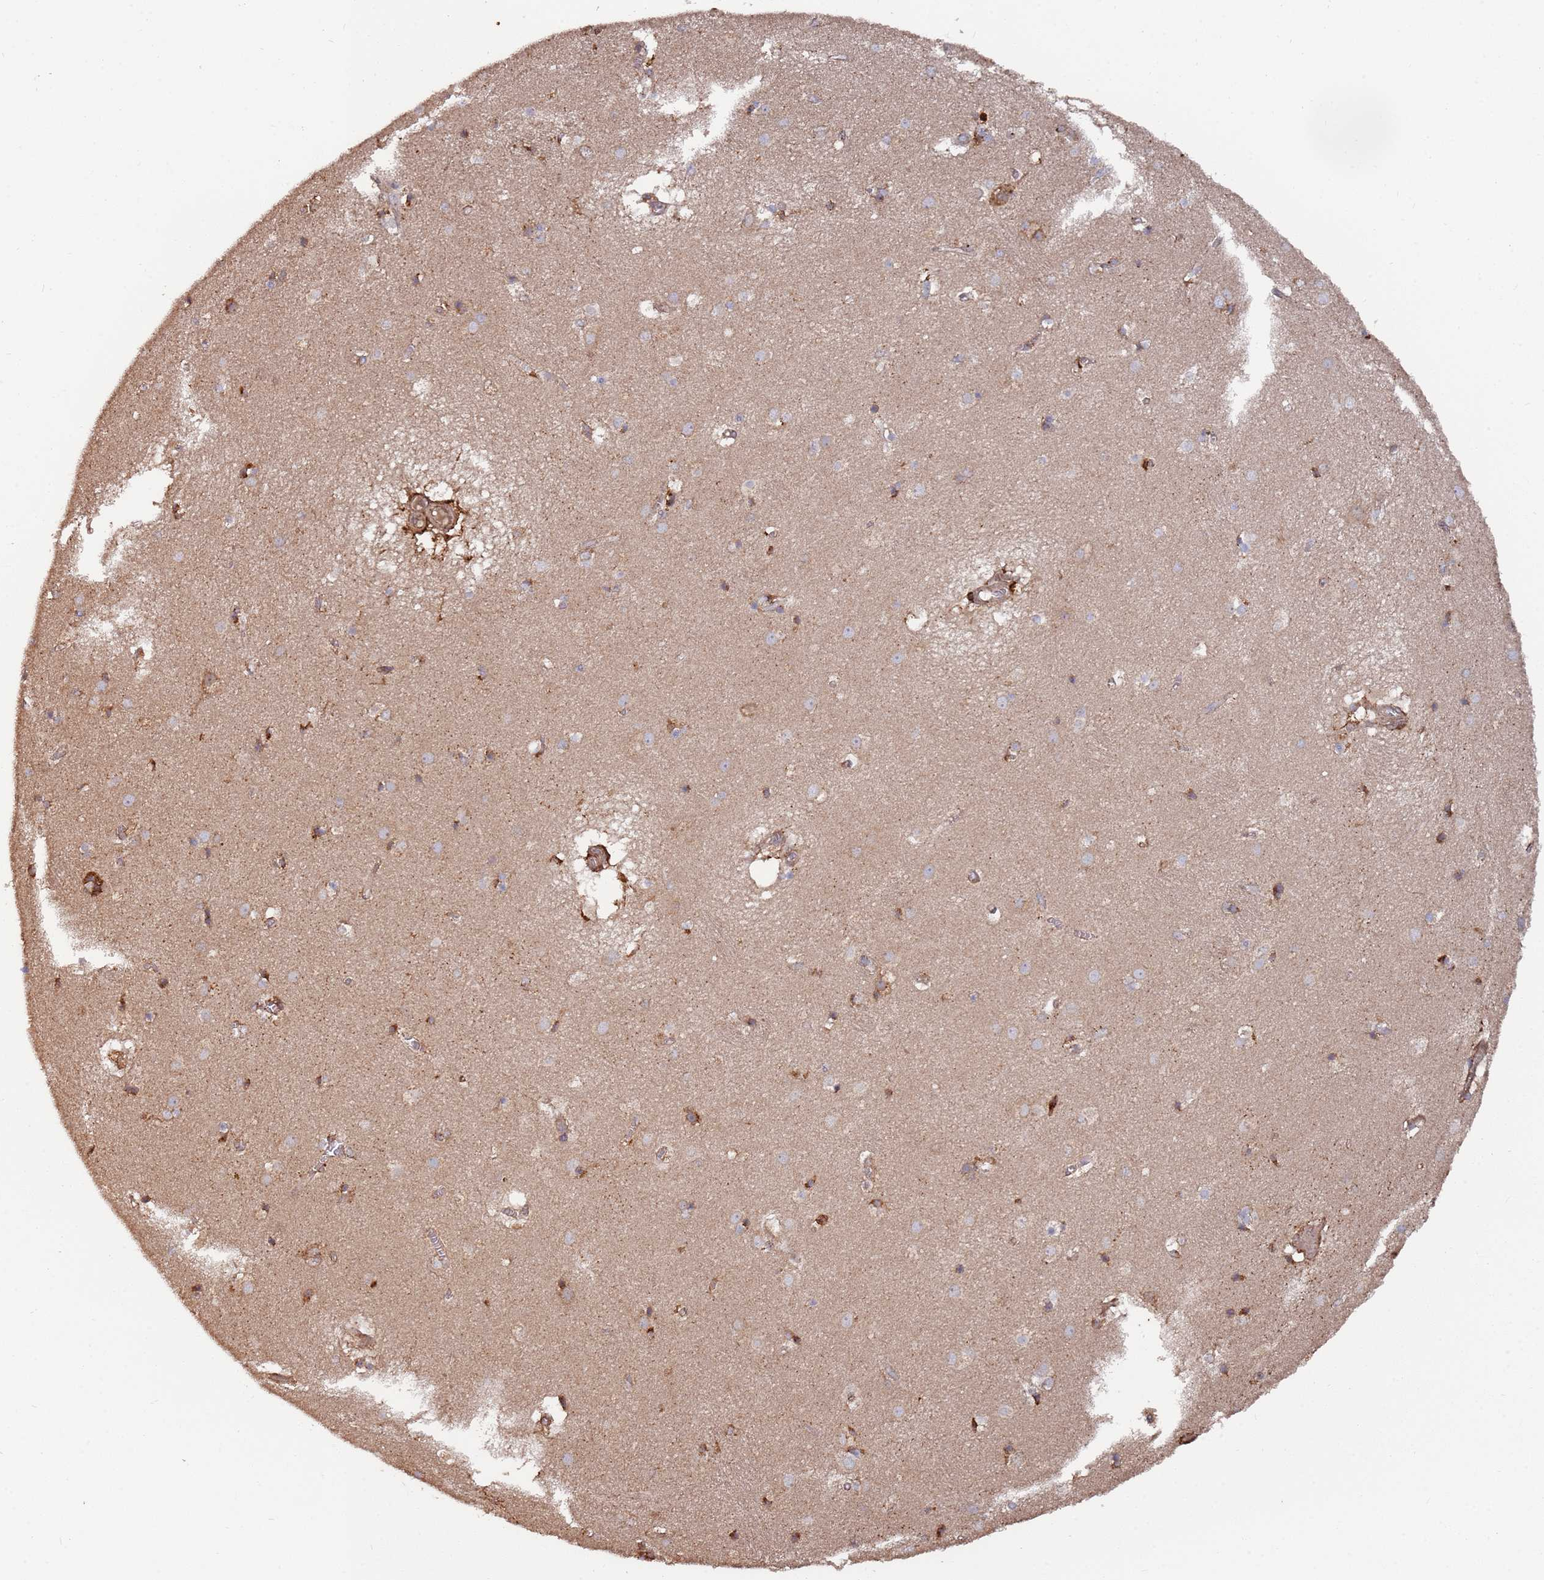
{"staining": {"intensity": "moderate", "quantity": "25%-75%", "location": "cytoplasmic/membranous"}, "tissue": "caudate", "cell_type": "Glial cells", "image_type": "normal", "snomed": [{"axis": "morphology", "description": "Normal tissue, NOS"}, {"axis": "topography", "description": "Lateral ventricle wall"}], "caption": "Protein staining reveals moderate cytoplasmic/membranous expression in about 25%-75% of glial cells in unremarkable caudate. (DAB (3,3'-diaminobenzidine) = brown stain, brightfield microscopy at high magnification).", "gene": "LACC1", "patient": {"sex": "male", "age": 70}}